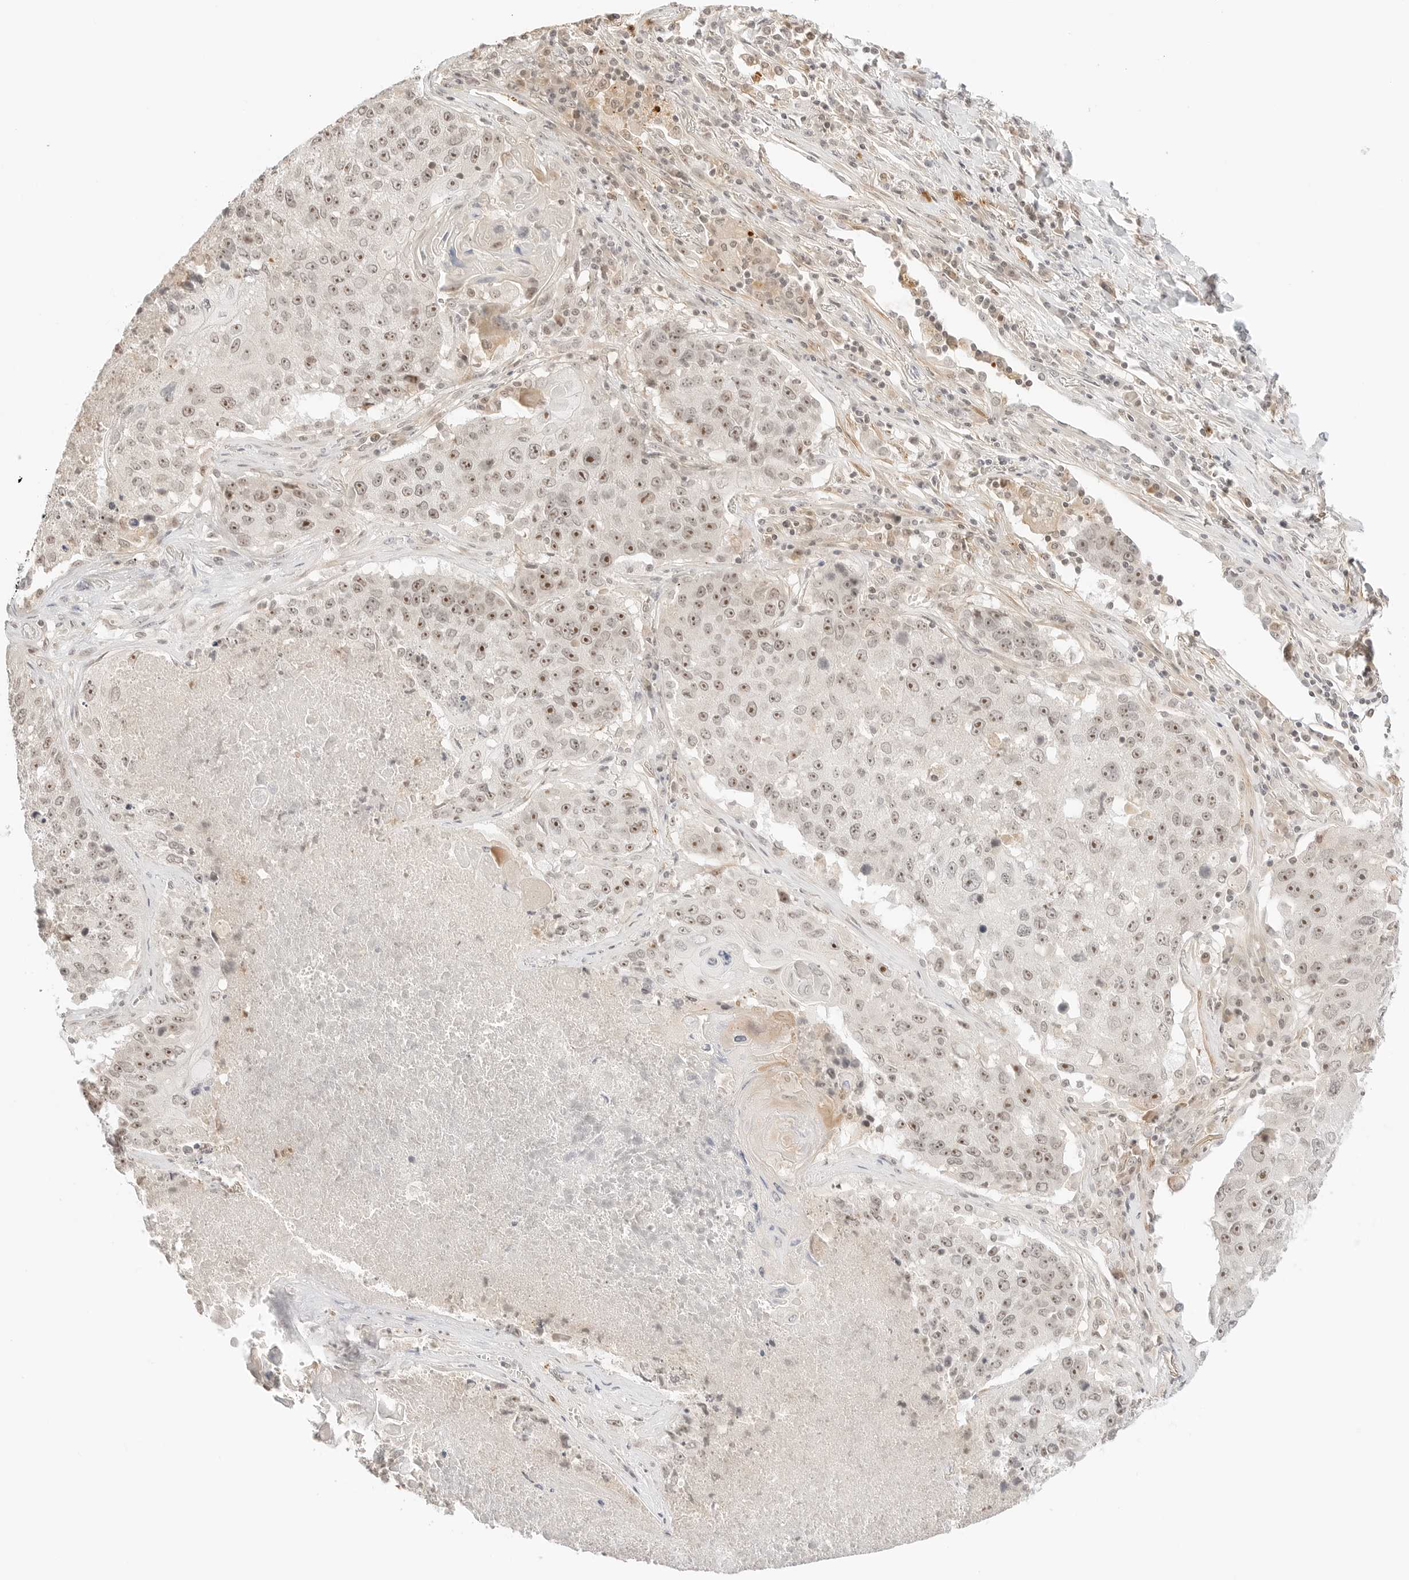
{"staining": {"intensity": "moderate", "quantity": ">75%", "location": "nuclear"}, "tissue": "lung cancer", "cell_type": "Tumor cells", "image_type": "cancer", "snomed": [{"axis": "morphology", "description": "Squamous cell carcinoma, NOS"}, {"axis": "topography", "description": "Lung"}], "caption": "A micrograph of human lung cancer stained for a protein demonstrates moderate nuclear brown staining in tumor cells. (Stains: DAB in brown, nuclei in blue, Microscopy: brightfield microscopy at high magnification).", "gene": "RPS6KL1", "patient": {"sex": "male", "age": 61}}